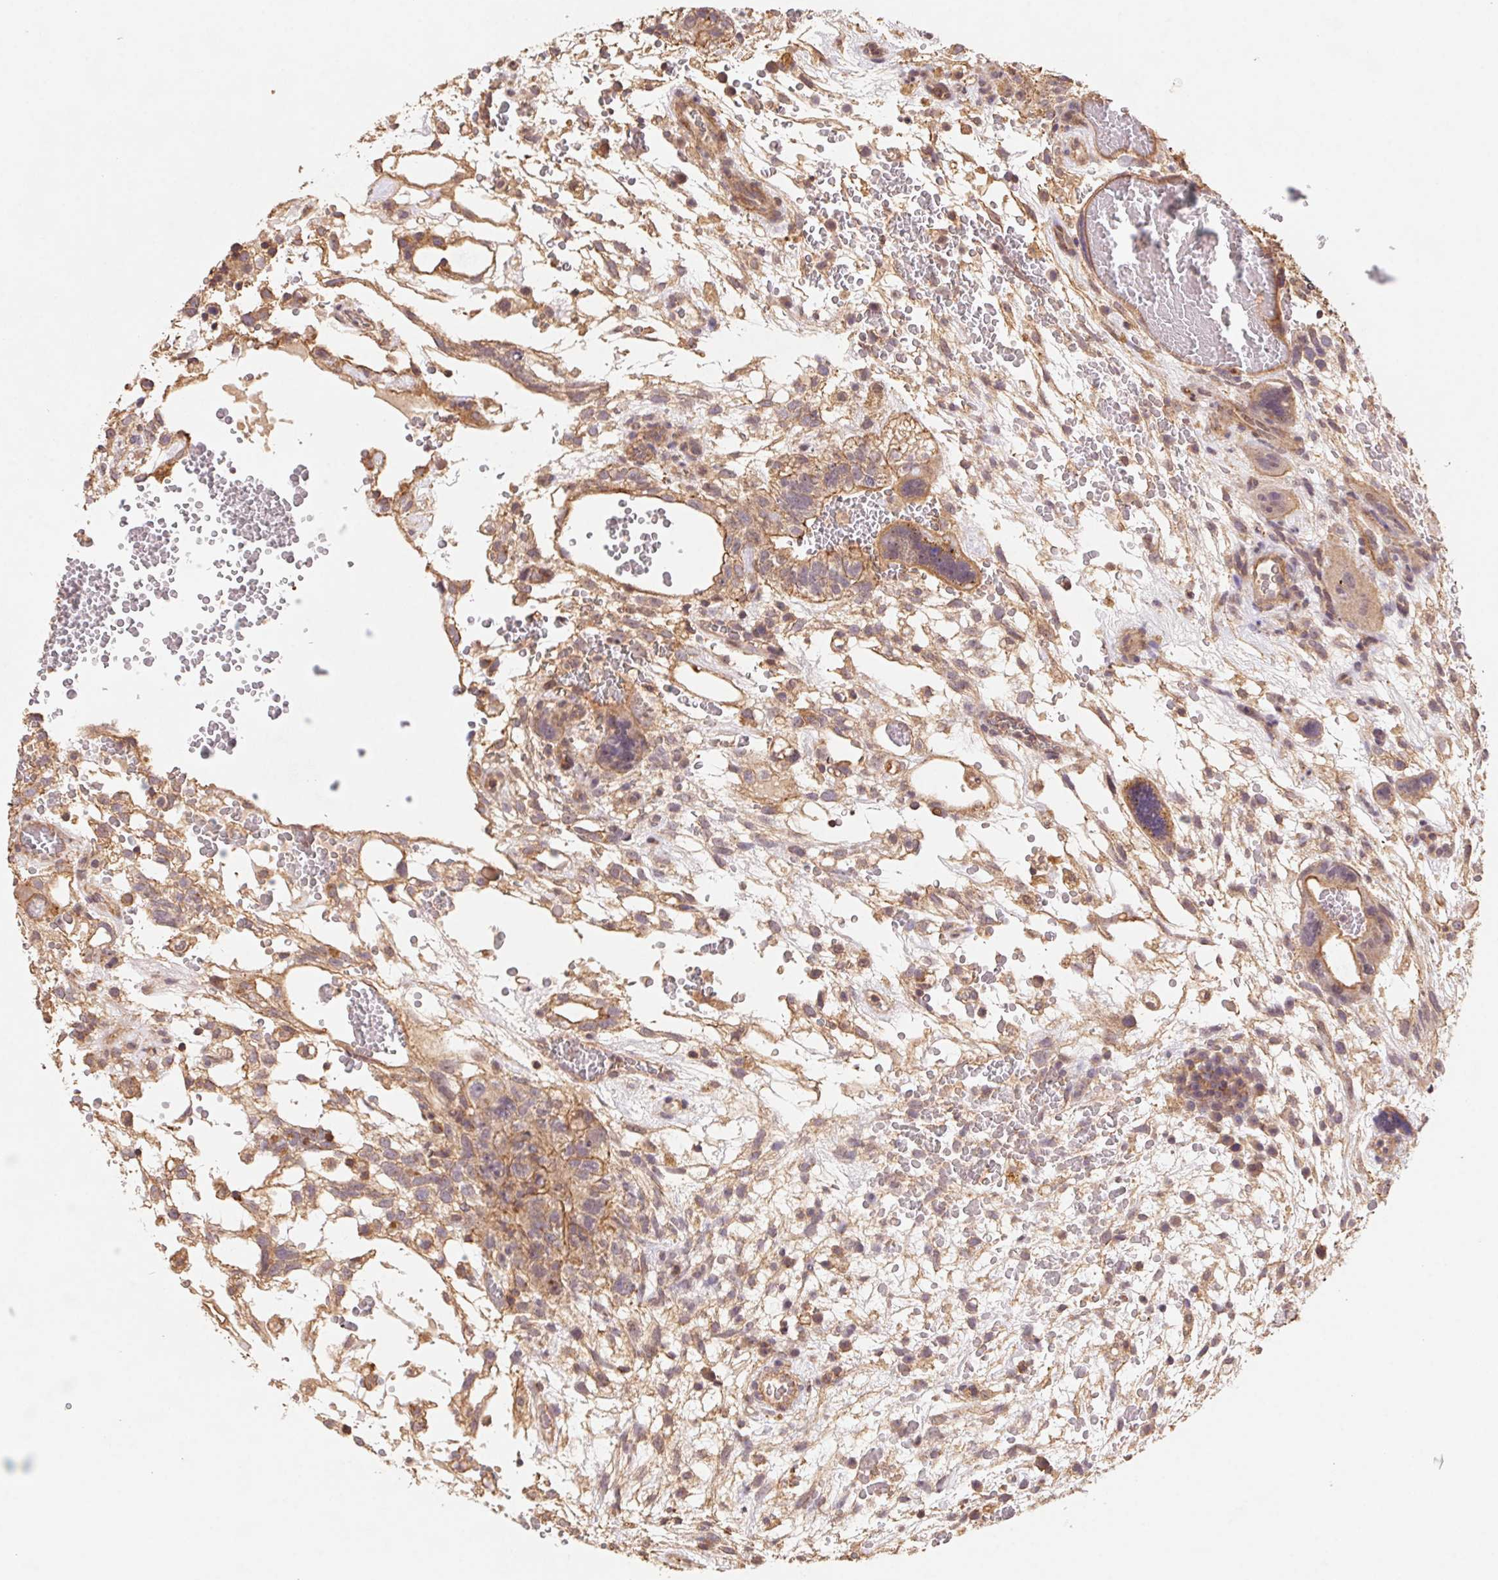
{"staining": {"intensity": "moderate", "quantity": "25%-75%", "location": "cytoplasmic/membranous"}, "tissue": "testis cancer", "cell_type": "Tumor cells", "image_type": "cancer", "snomed": [{"axis": "morphology", "description": "Normal tissue, NOS"}, {"axis": "morphology", "description": "Carcinoma, Embryonal, NOS"}, {"axis": "topography", "description": "Testis"}], "caption": "Tumor cells show medium levels of moderate cytoplasmic/membranous positivity in approximately 25%-75% of cells in testis cancer (embryonal carcinoma).", "gene": "ATG10", "patient": {"sex": "male", "age": 32}}